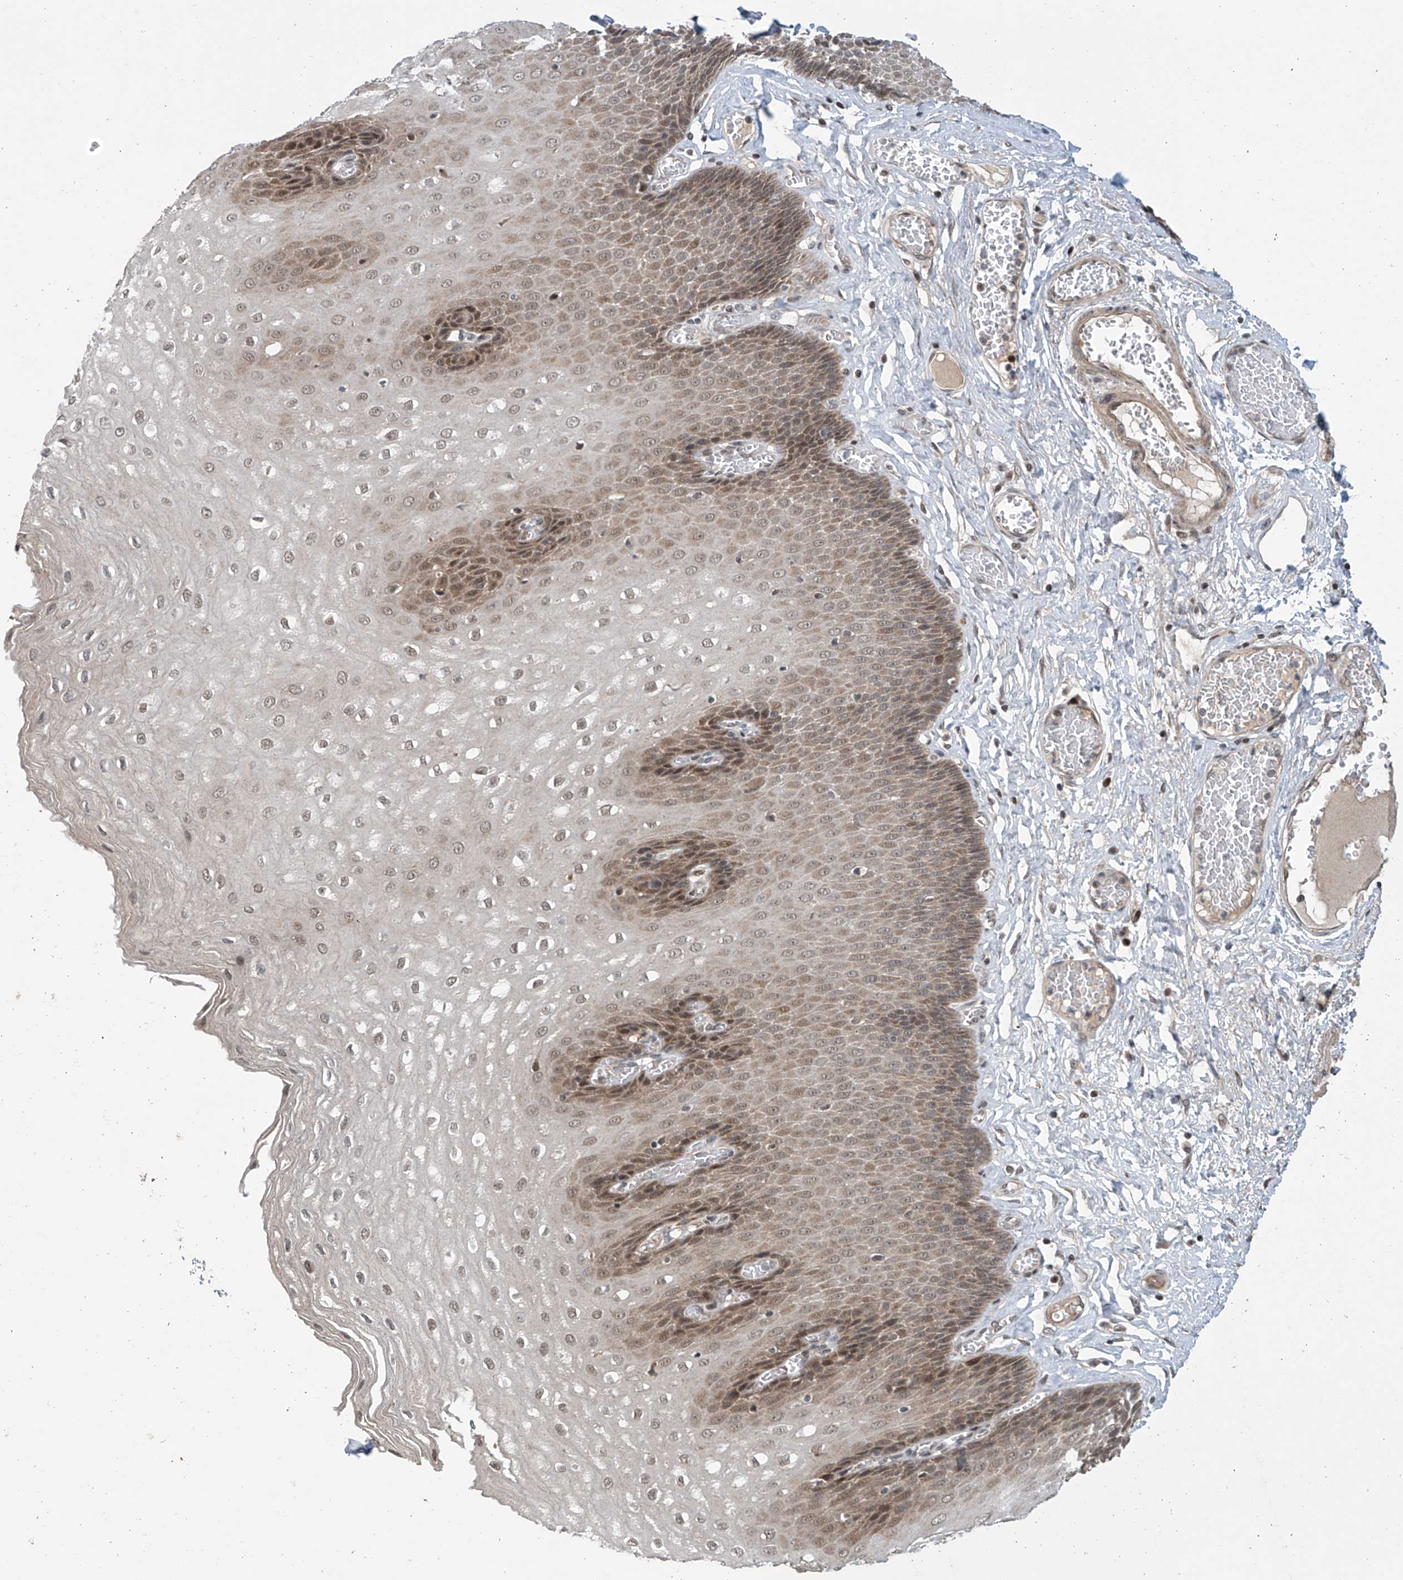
{"staining": {"intensity": "moderate", "quantity": ">75%", "location": "cytoplasmic/membranous,nuclear"}, "tissue": "esophagus", "cell_type": "Squamous epithelial cells", "image_type": "normal", "snomed": [{"axis": "morphology", "description": "Normal tissue, NOS"}, {"axis": "topography", "description": "Esophagus"}], "caption": "This is an image of immunohistochemistry (IHC) staining of benign esophagus, which shows moderate positivity in the cytoplasmic/membranous,nuclear of squamous epithelial cells.", "gene": "ABHD13", "patient": {"sex": "male", "age": 60}}